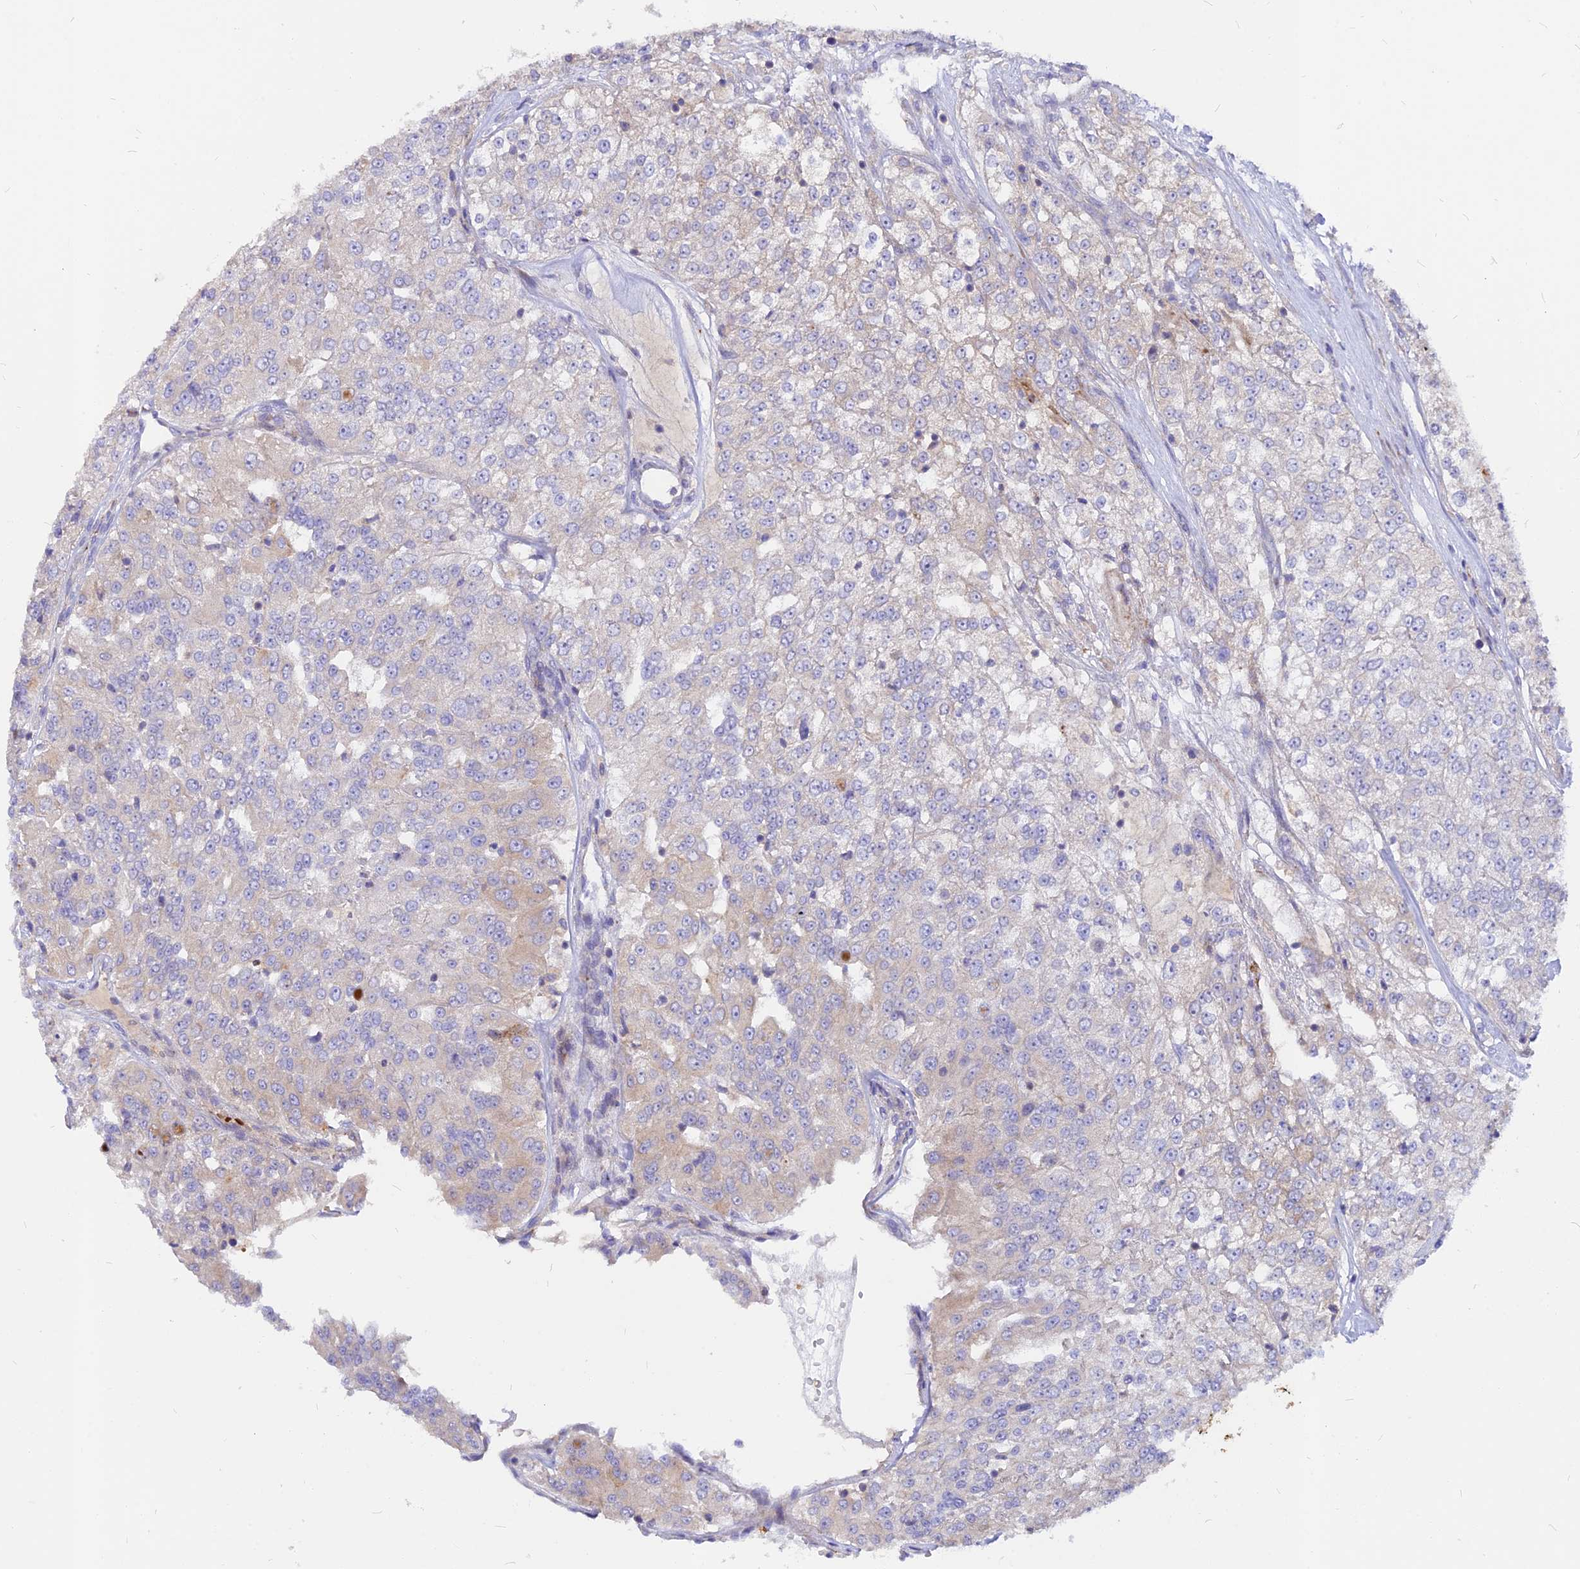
{"staining": {"intensity": "weak", "quantity": "<25%", "location": "cytoplasmic/membranous"}, "tissue": "renal cancer", "cell_type": "Tumor cells", "image_type": "cancer", "snomed": [{"axis": "morphology", "description": "Adenocarcinoma, NOS"}, {"axis": "topography", "description": "Kidney"}], "caption": "High power microscopy histopathology image of an immunohistochemistry micrograph of renal adenocarcinoma, revealing no significant positivity in tumor cells.", "gene": "DENND2D", "patient": {"sex": "female", "age": 63}}